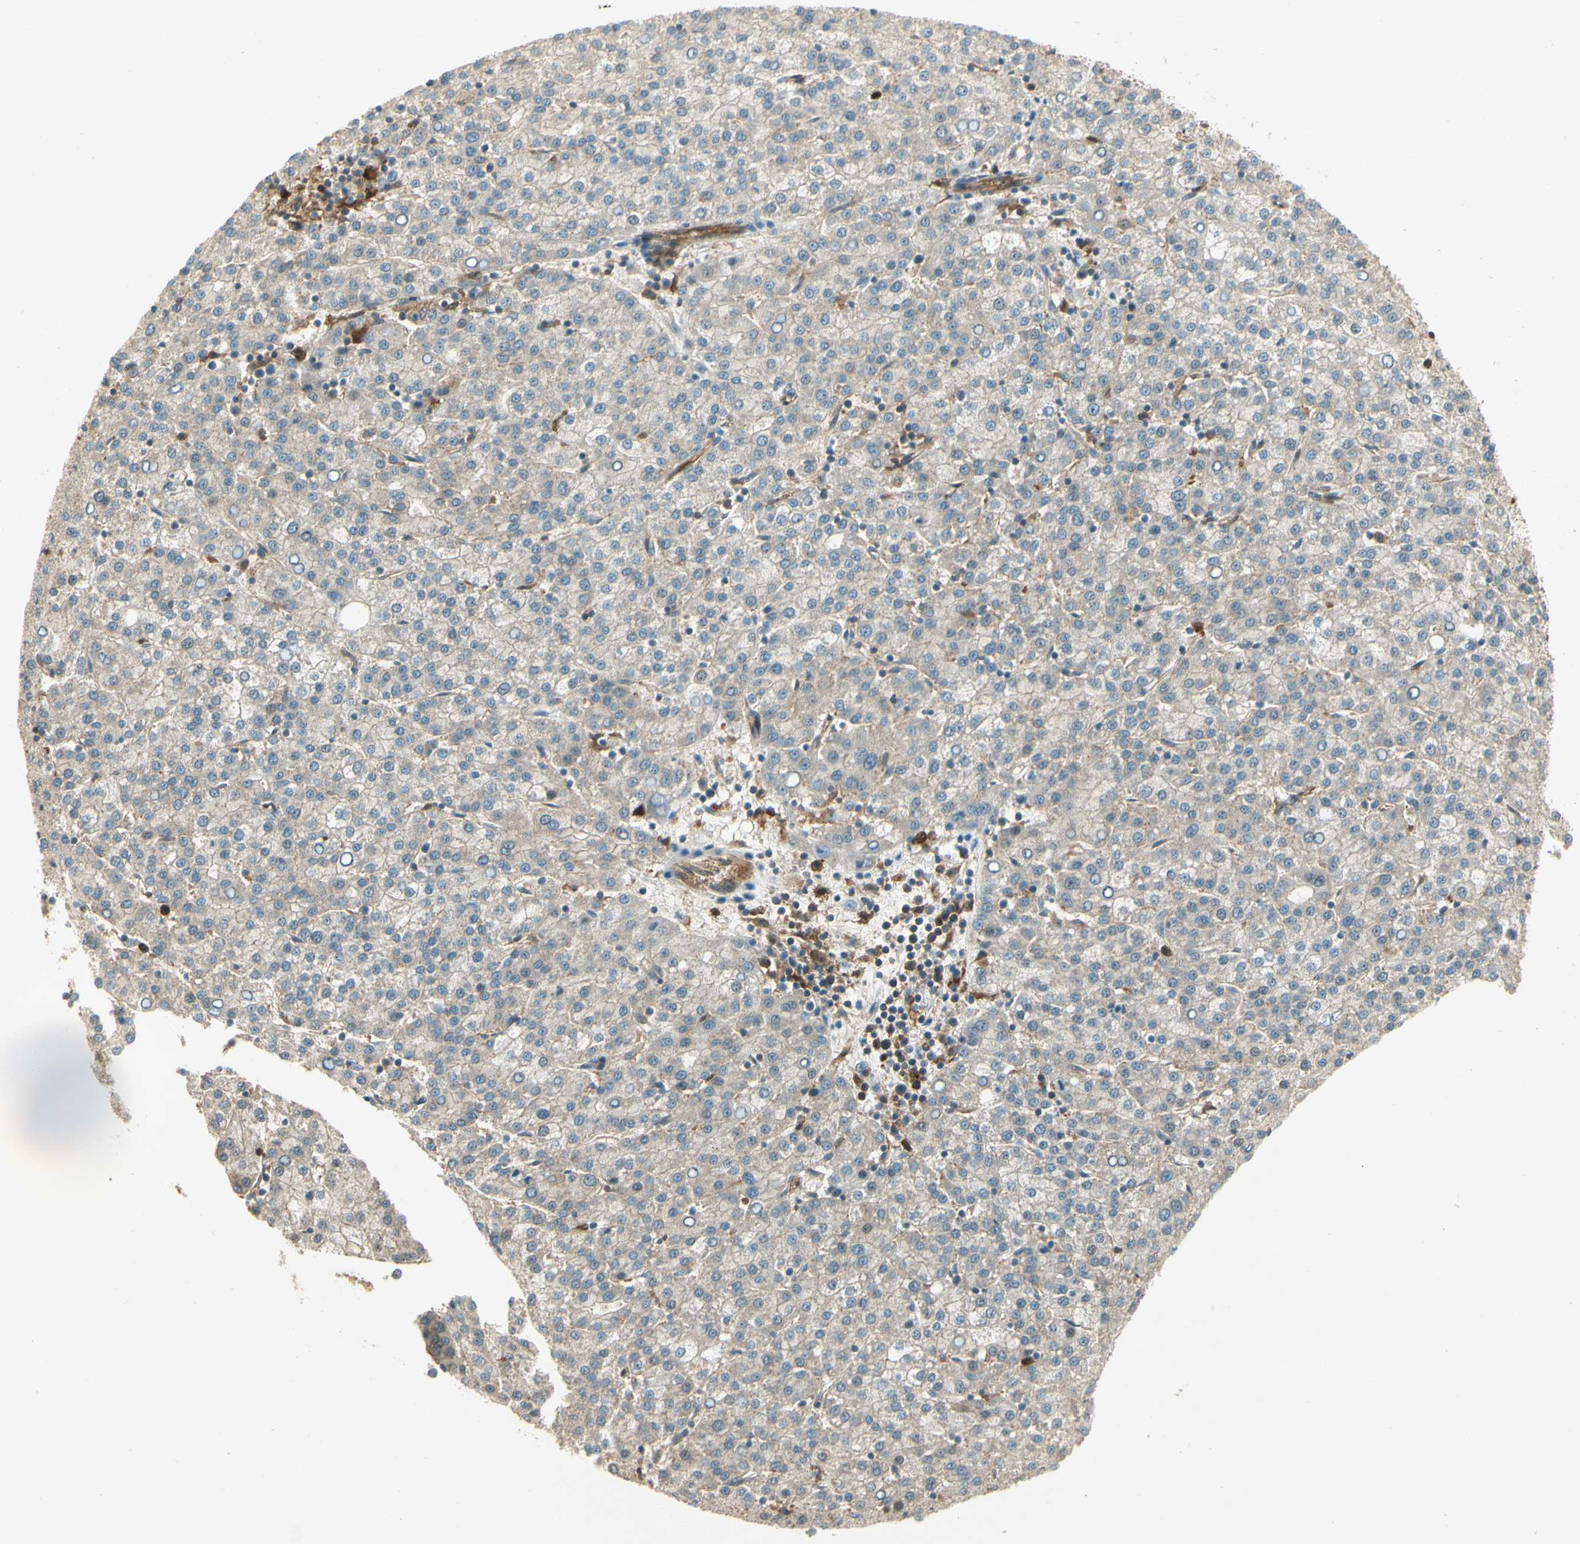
{"staining": {"intensity": "negative", "quantity": "none", "location": "none"}, "tissue": "liver cancer", "cell_type": "Tumor cells", "image_type": "cancer", "snomed": [{"axis": "morphology", "description": "Carcinoma, Hepatocellular, NOS"}, {"axis": "topography", "description": "Liver"}], "caption": "A photomicrograph of human hepatocellular carcinoma (liver) is negative for staining in tumor cells. (DAB (3,3'-diaminobenzidine) IHC, high magnification).", "gene": "LTA4H", "patient": {"sex": "female", "age": 58}}